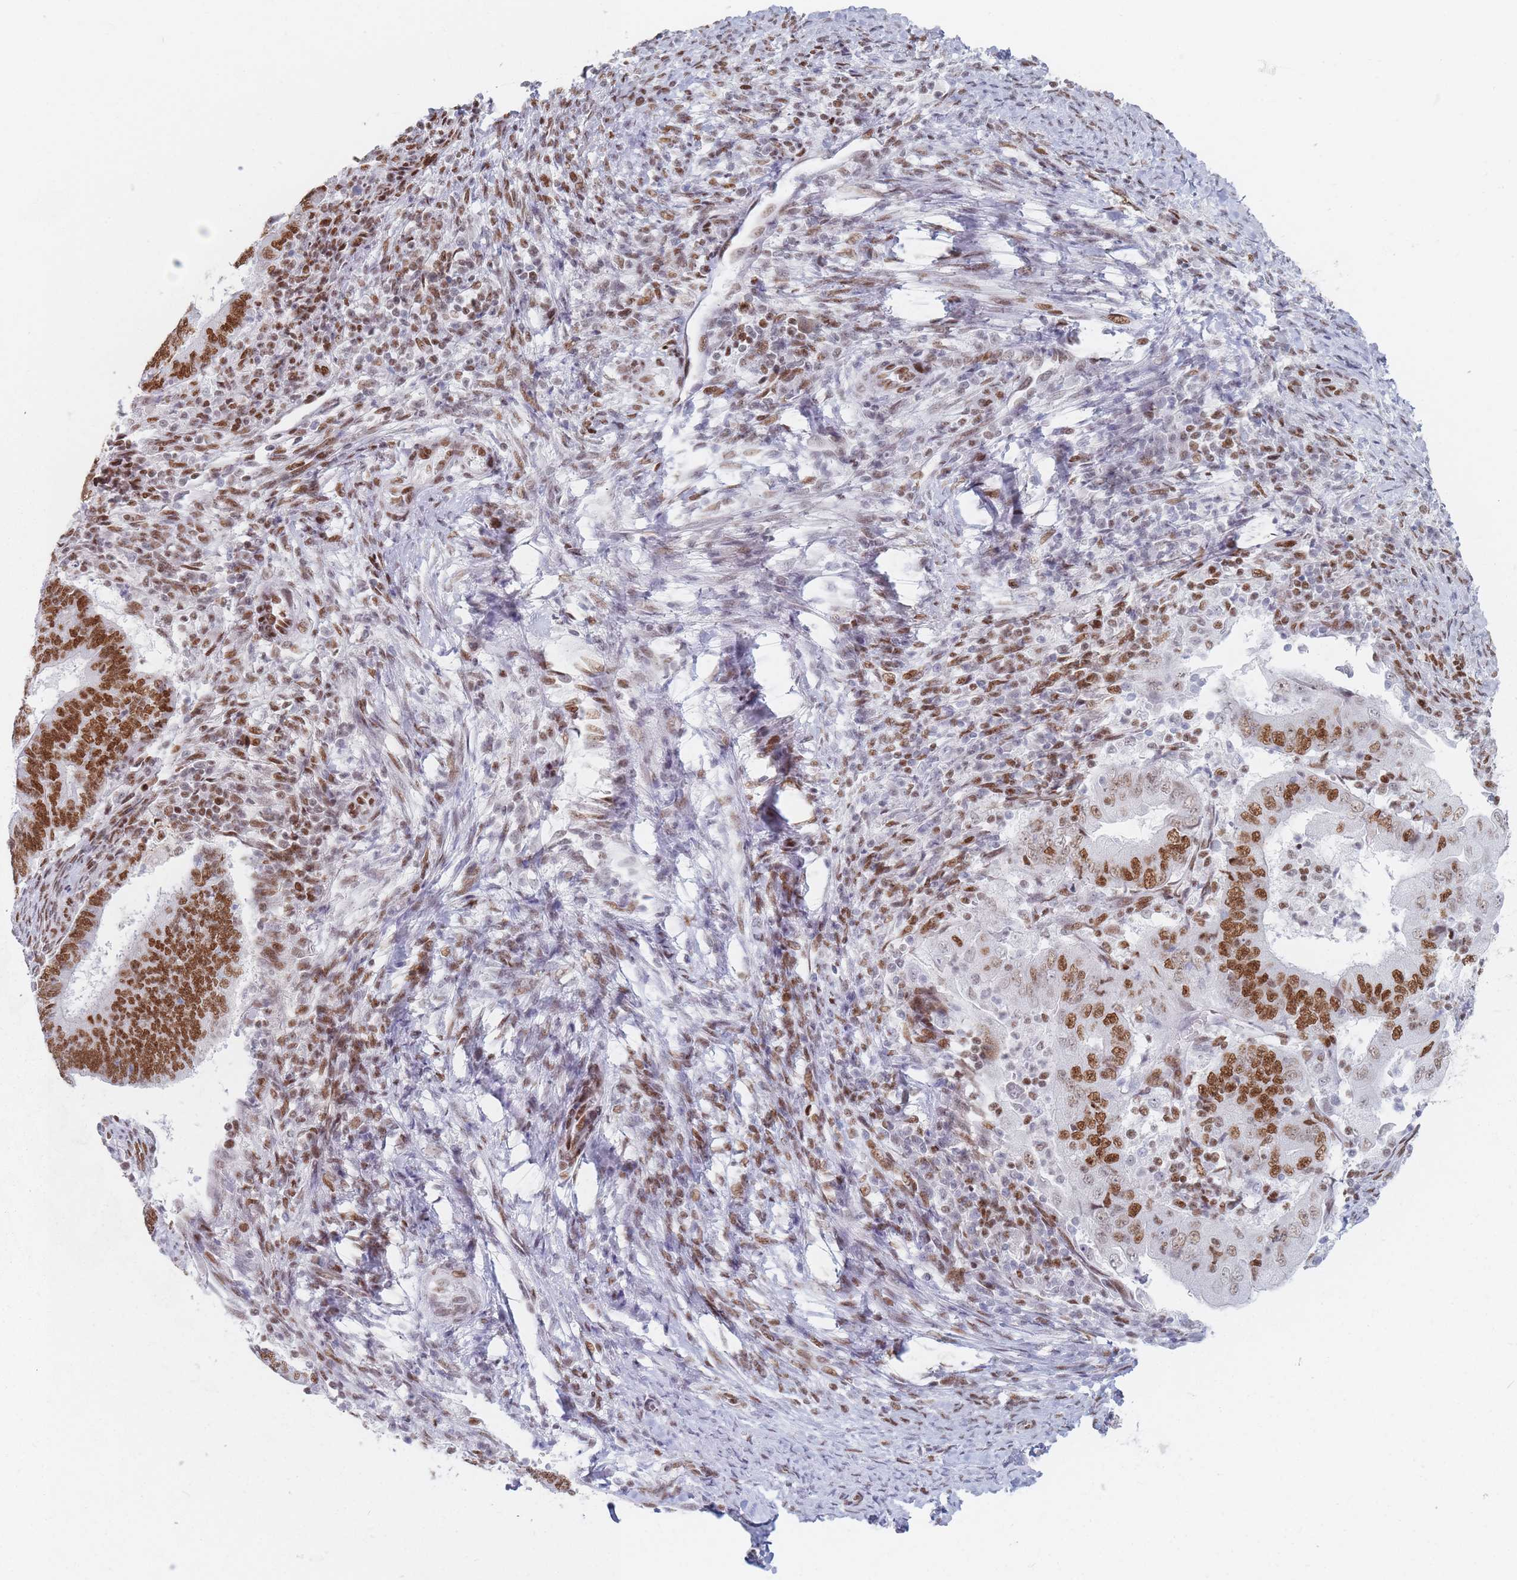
{"staining": {"intensity": "strong", "quantity": ">75%", "location": "nuclear"}, "tissue": "endometrial cancer", "cell_type": "Tumor cells", "image_type": "cancer", "snomed": [{"axis": "morphology", "description": "Adenocarcinoma, NOS"}, {"axis": "topography", "description": "Endometrium"}], "caption": "DAB immunohistochemical staining of endometrial cancer (adenocarcinoma) exhibits strong nuclear protein positivity in about >75% of tumor cells.", "gene": "SAFB2", "patient": {"sex": "female", "age": 70}}